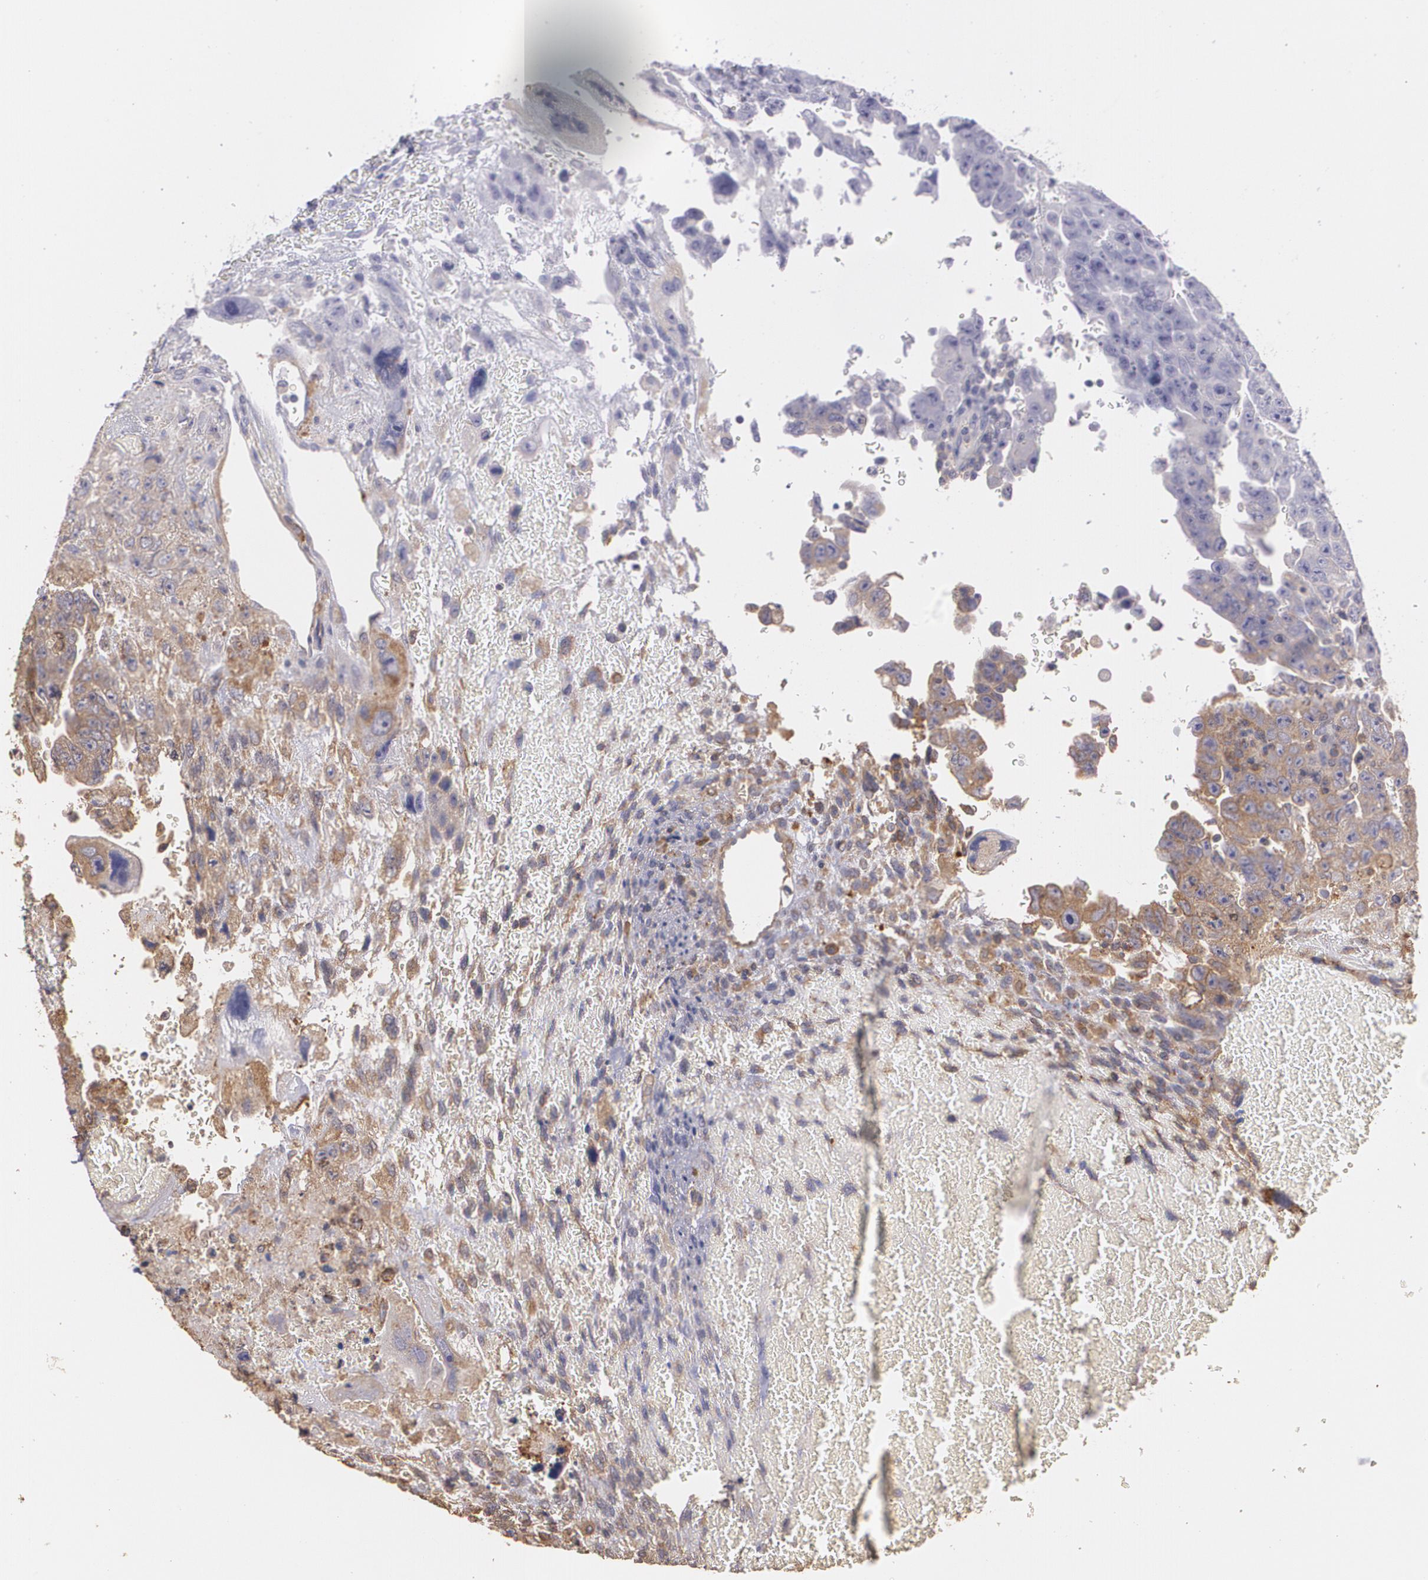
{"staining": {"intensity": "moderate", "quantity": "25%-75%", "location": "cytoplasmic/membranous"}, "tissue": "testis cancer", "cell_type": "Tumor cells", "image_type": "cancer", "snomed": [{"axis": "morphology", "description": "Carcinoma, Embryonal, NOS"}, {"axis": "topography", "description": "Testis"}], "caption": "Immunohistochemistry (IHC) micrograph of neoplastic tissue: human testis cancer (embryonal carcinoma) stained using IHC demonstrates medium levels of moderate protein expression localized specifically in the cytoplasmic/membranous of tumor cells, appearing as a cytoplasmic/membranous brown color.", "gene": "ECE1", "patient": {"sex": "male", "age": 28}}